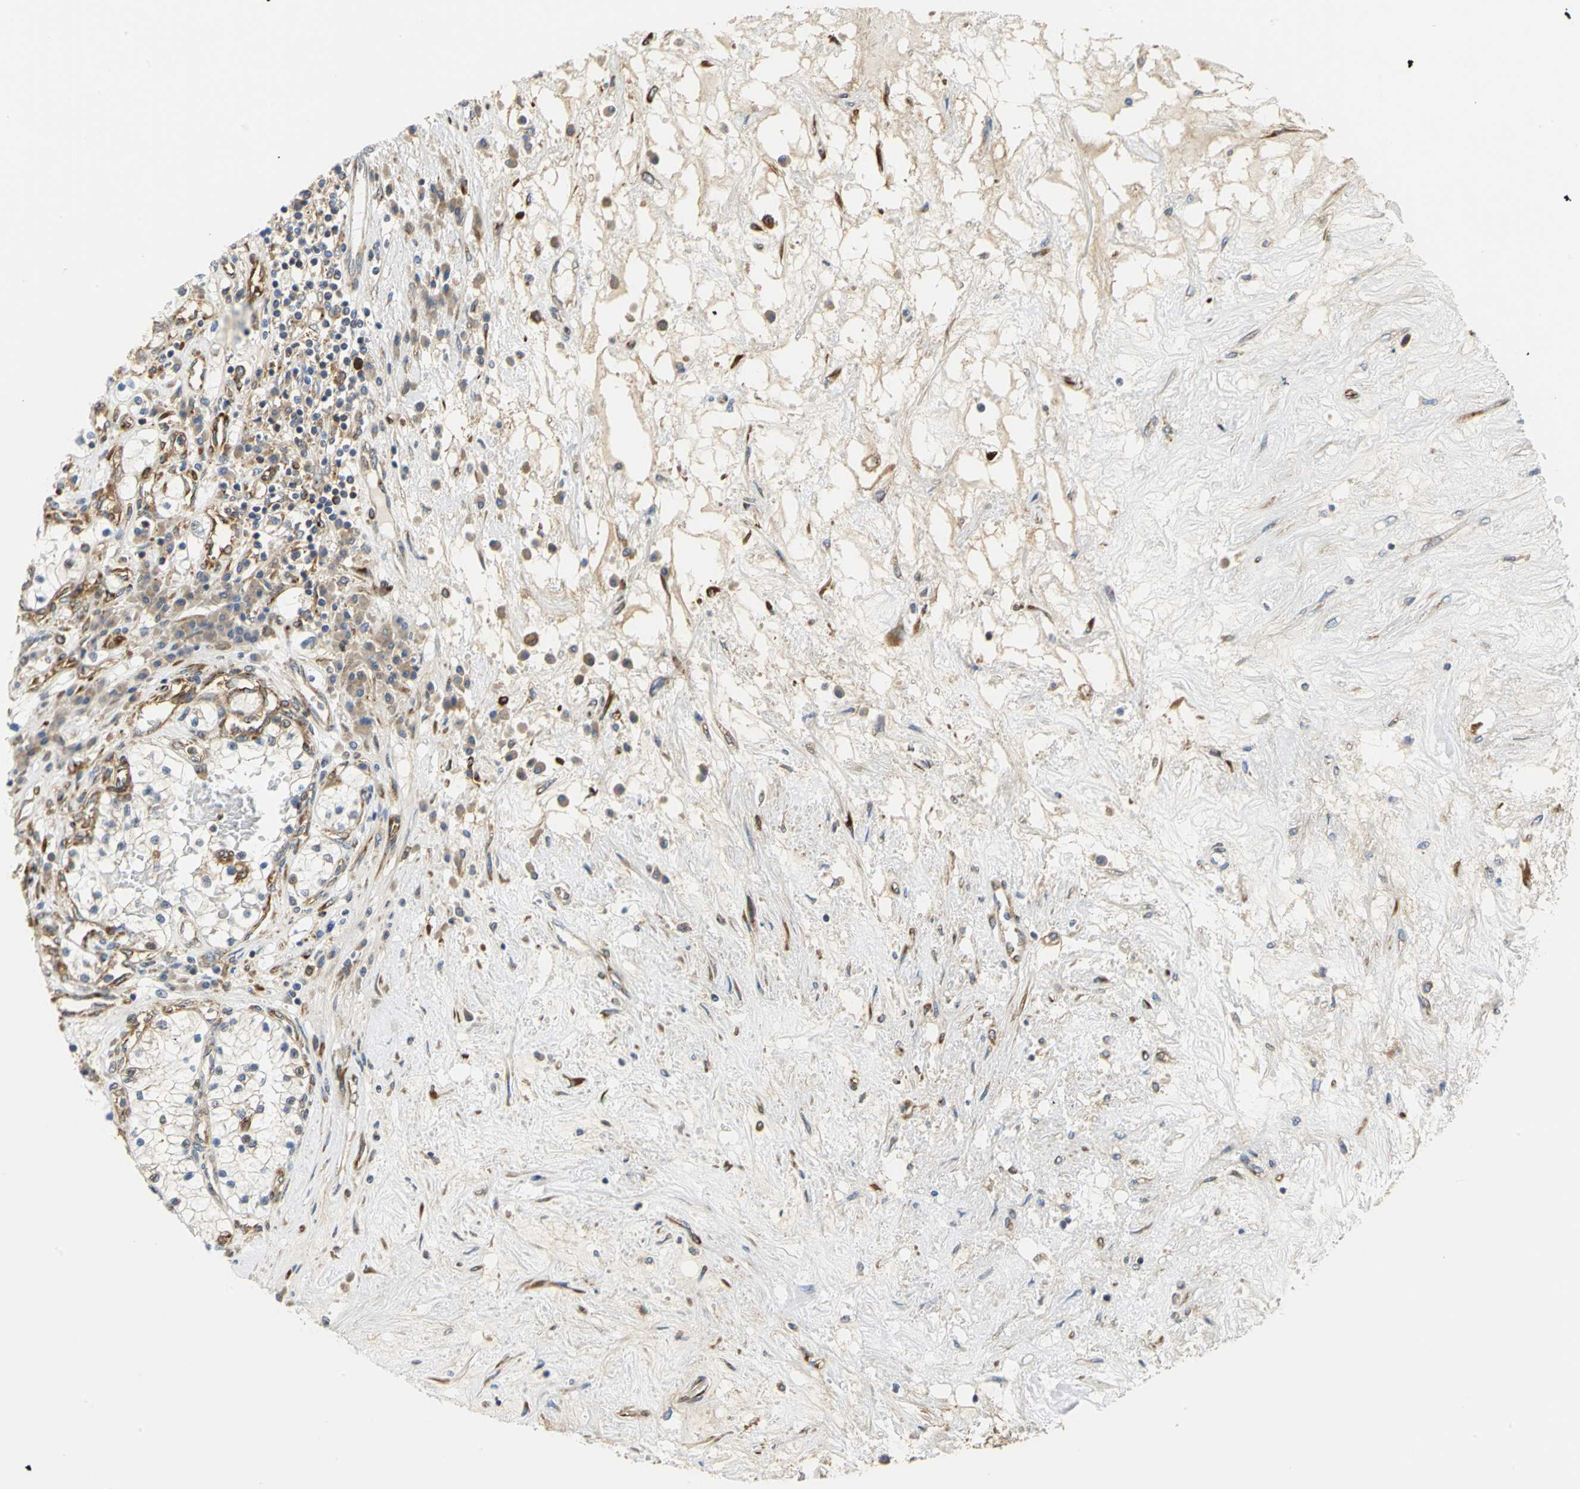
{"staining": {"intensity": "moderate", "quantity": "25%-75%", "location": "cytoplasmic/membranous"}, "tissue": "renal cancer", "cell_type": "Tumor cells", "image_type": "cancer", "snomed": [{"axis": "morphology", "description": "Adenocarcinoma, NOS"}, {"axis": "topography", "description": "Kidney"}], "caption": "This image shows immunohistochemistry staining of human renal cancer, with medium moderate cytoplasmic/membranous positivity in approximately 25%-75% of tumor cells.", "gene": "YBX1", "patient": {"sex": "male", "age": 68}}